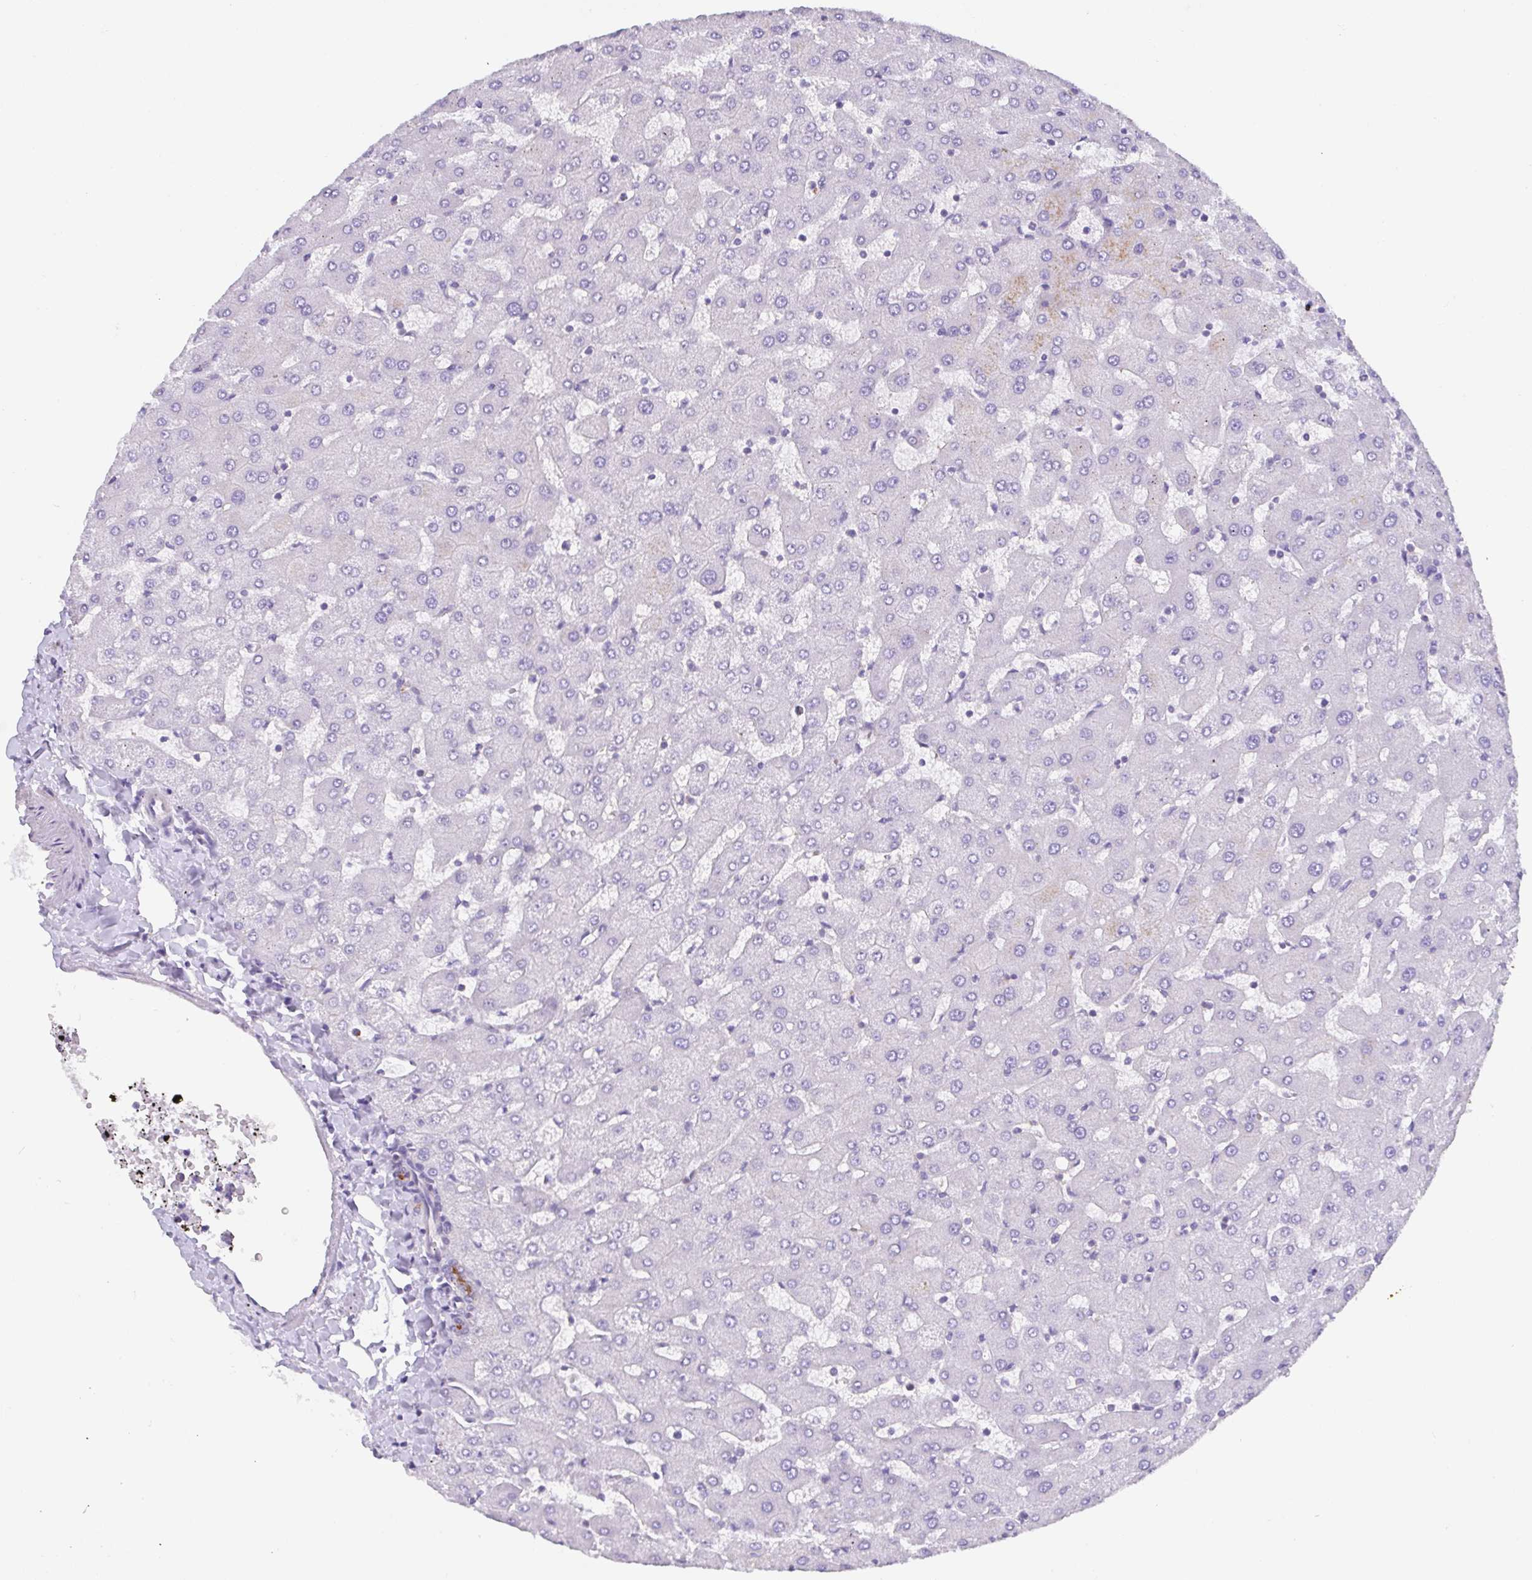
{"staining": {"intensity": "weak", "quantity": "25%-75%", "location": "cytoplasmic/membranous"}, "tissue": "liver", "cell_type": "Cholangiocytes", "image_type": "normal", "snomed": [{"axis": "morphology", "description": "Normal tissue, NOS"}, {"axis": "topography", "description": "Liver"}], "caption": "Liver stained with DAB immunohistochemistry exhibits low levels of weak cytoplasmic/membranous expression in about 25%-75% of cholangiocytes. The staining was performed using DAB (3,3'-diaminobenzidine) to visualize the protein expression in brown, while the nuclei were stained in blue with hematoxylin (Magnification: 20x).", "gene": "TRAM2", "patient": {"sex": "female", "age": 63}}